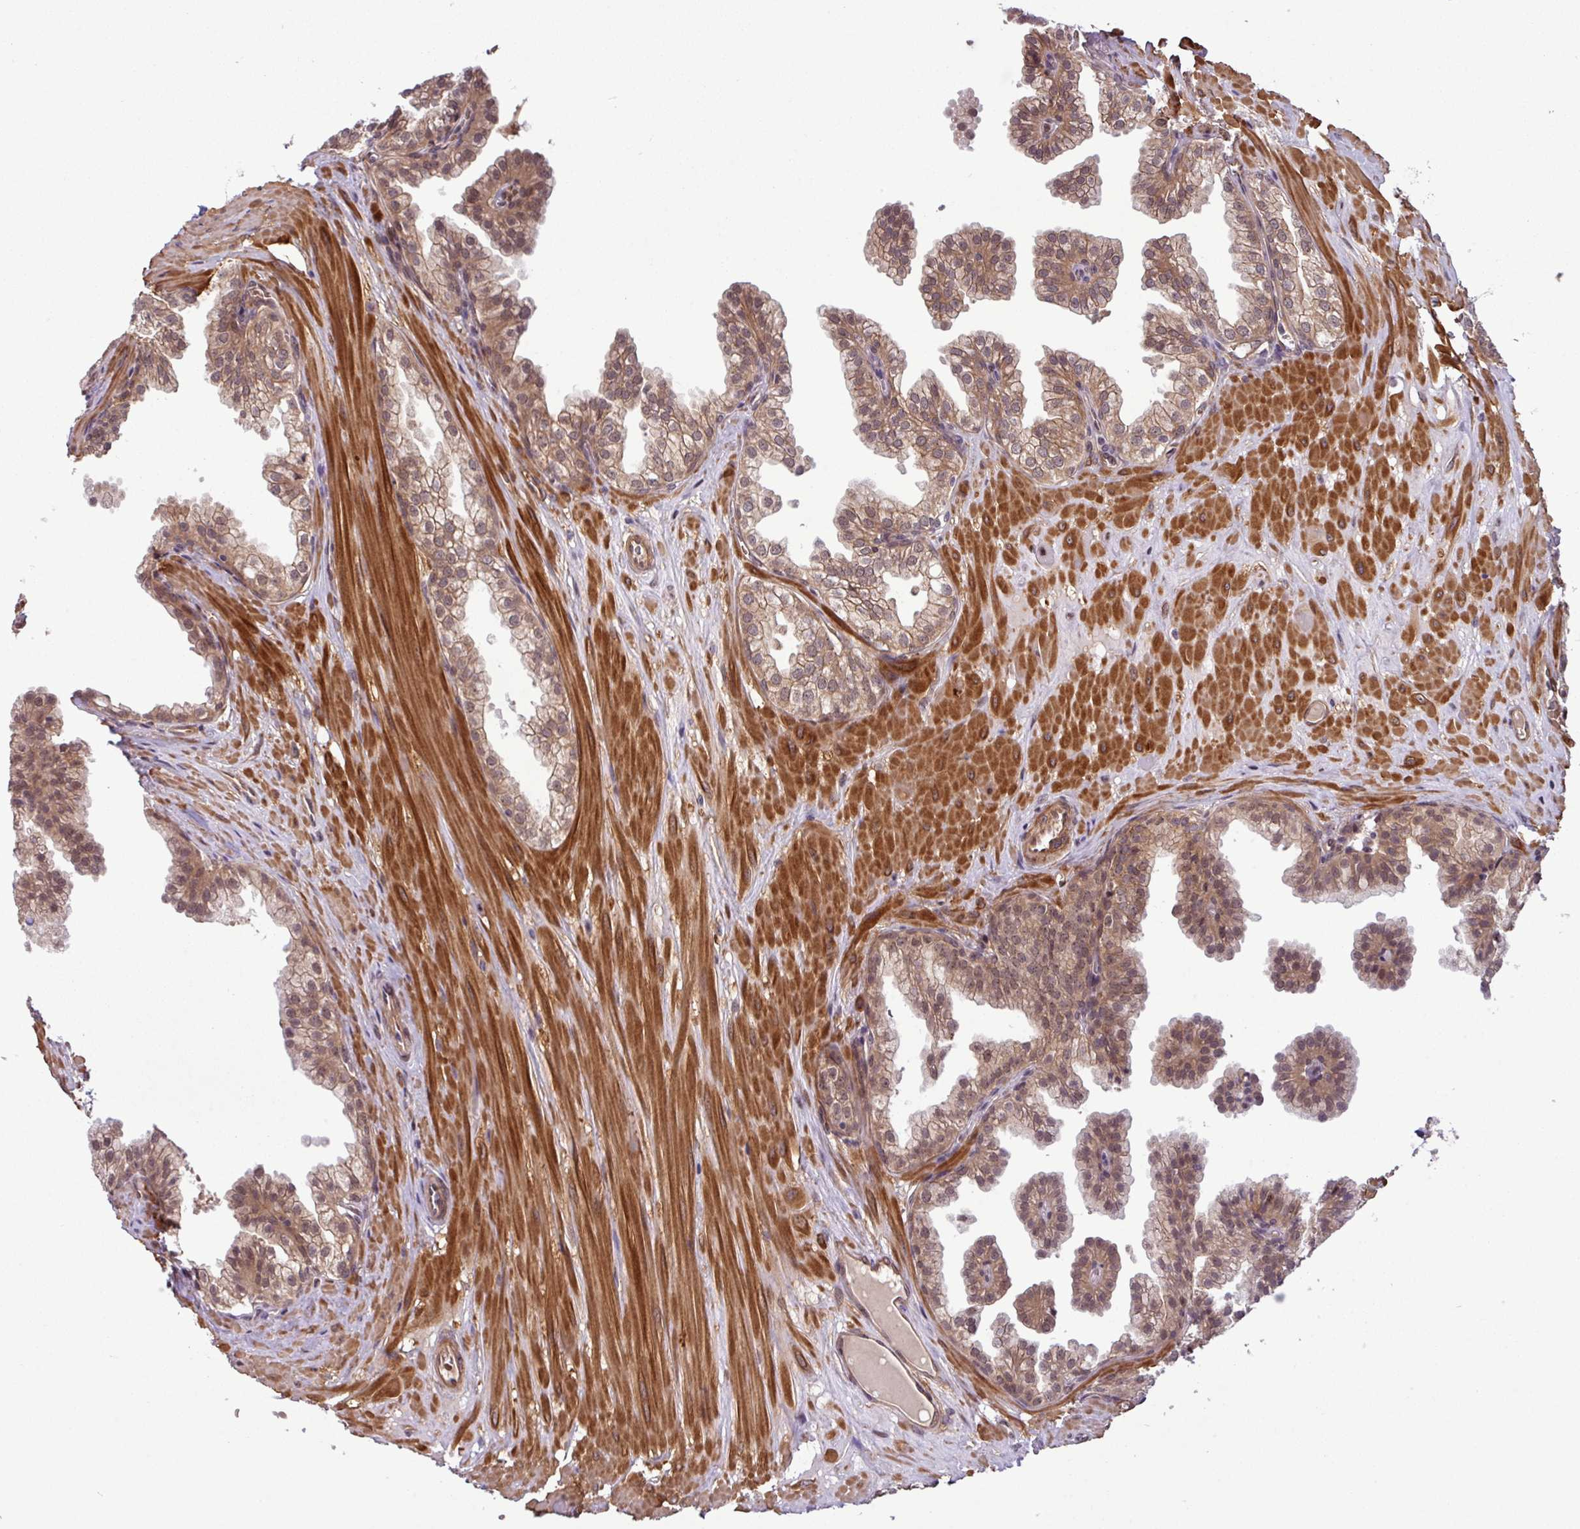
{"staining": {"intensity": "weak", "quantity": "25%-75%", "location": "cytoplasmic/membranous,nuclear"}, "tissue": "prostate", "cell_type": "Glandular cells", "image_type": "normal", "snomed": [{"axis": "morphology", "description": "Normal tissue, NOS"}, {"axis": "topography", "description": "Prostate"}, {"axis": "topography", "description": "Peripheral nerve tissue"}], "caption": "DAB immunohistochemical staining of normal prostate demonstrates weak cytoplasmic/membranous,nuclear protein staining in about 25%-75% of glandular cells. The protein is stained brown, and the nuclei are stained in blue (DAB IHC with brightfield microscopy, high magnification).", "gene": "C7orf50", "patient": {"sex": "male", "age": 55}}